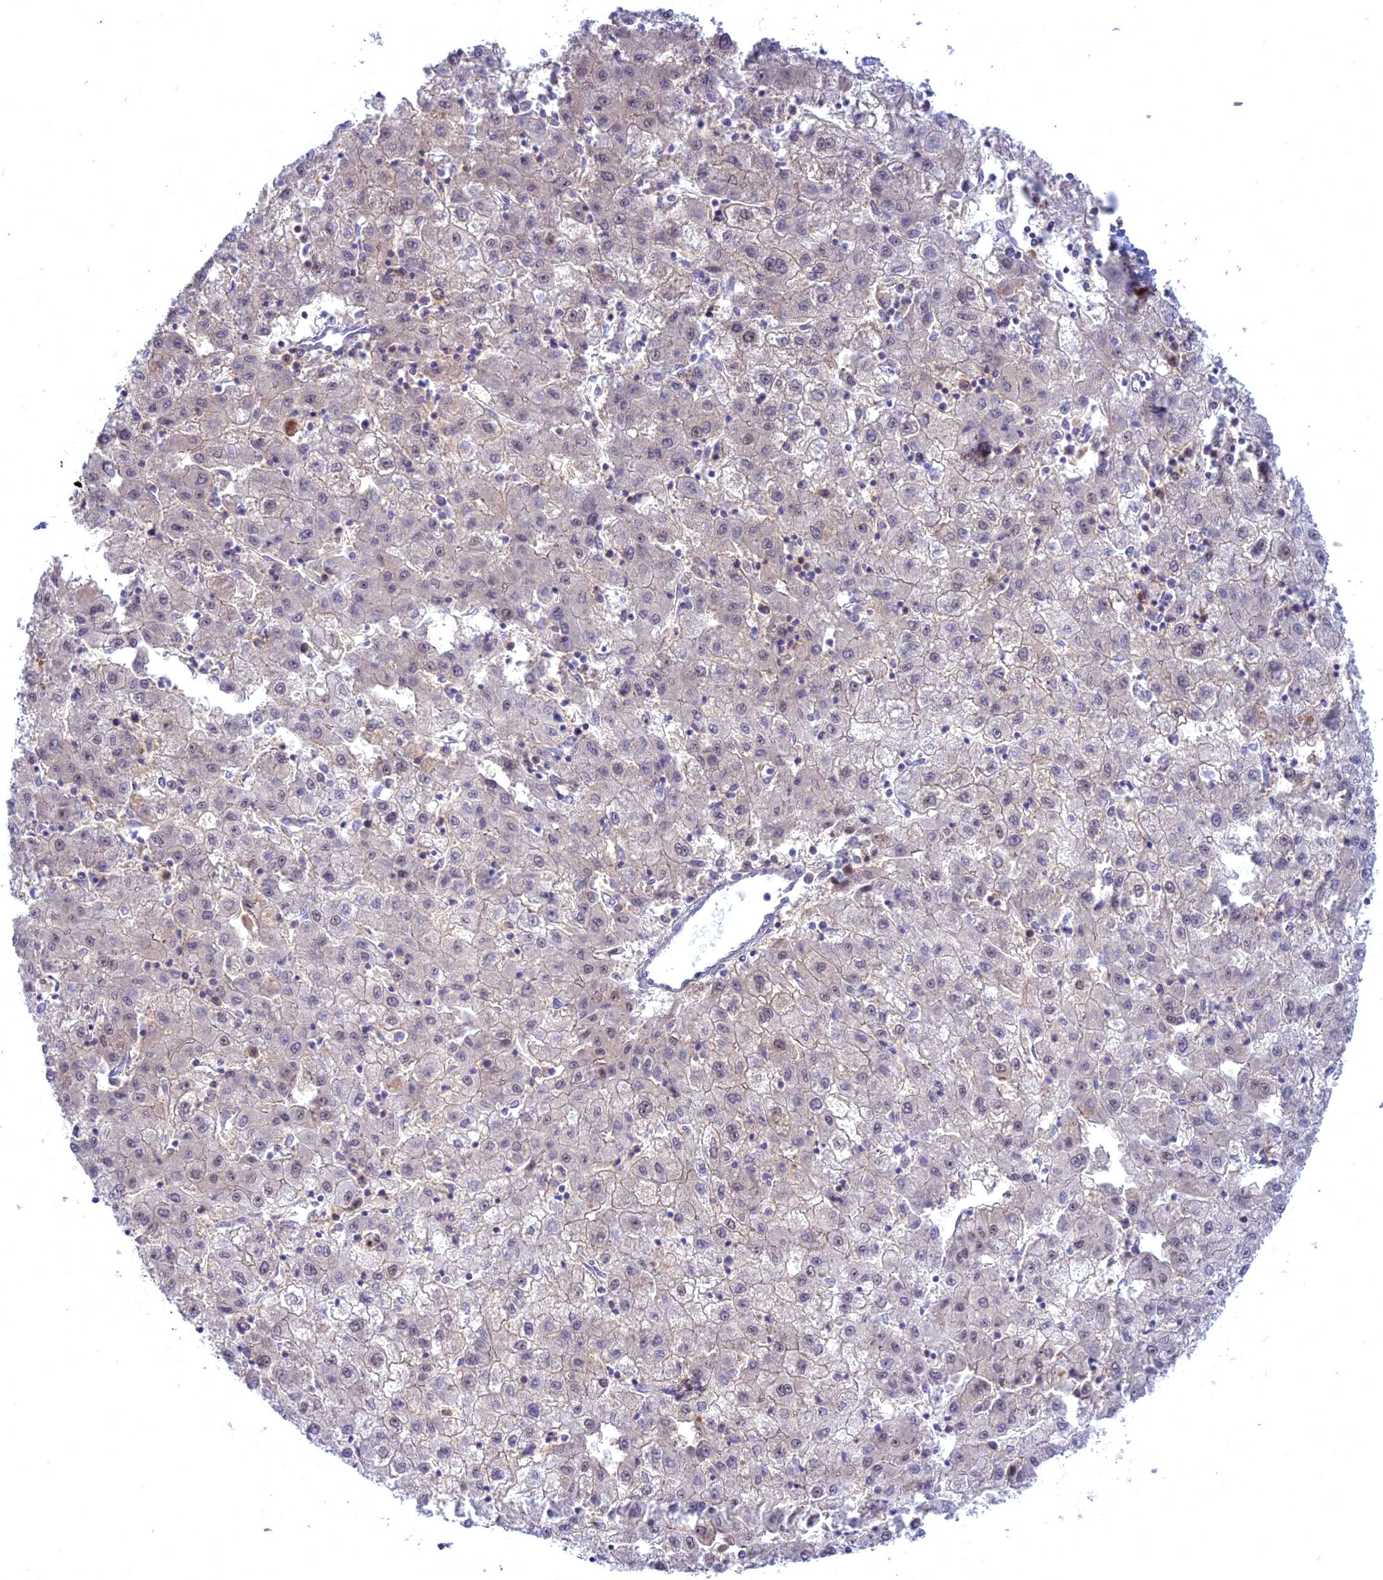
{"staining": {"intensity": "negative", "quantity": "none", "location": "none"}, "tissue": "liver cancer", "cell_type": "Tumor cells", "image_type": "cancer", "snomed": [{"axis": "morphology", "description": "Carcinoma, Hepatocellular, NOS"}, {"axis": "topography", "description": "Liver"}], "caption": "Photomicrograph shows no protein expression in tumor cells of liver cancer tissue.", "gene": "CENPV", "patient": {"sex": "male", "age": 72}}